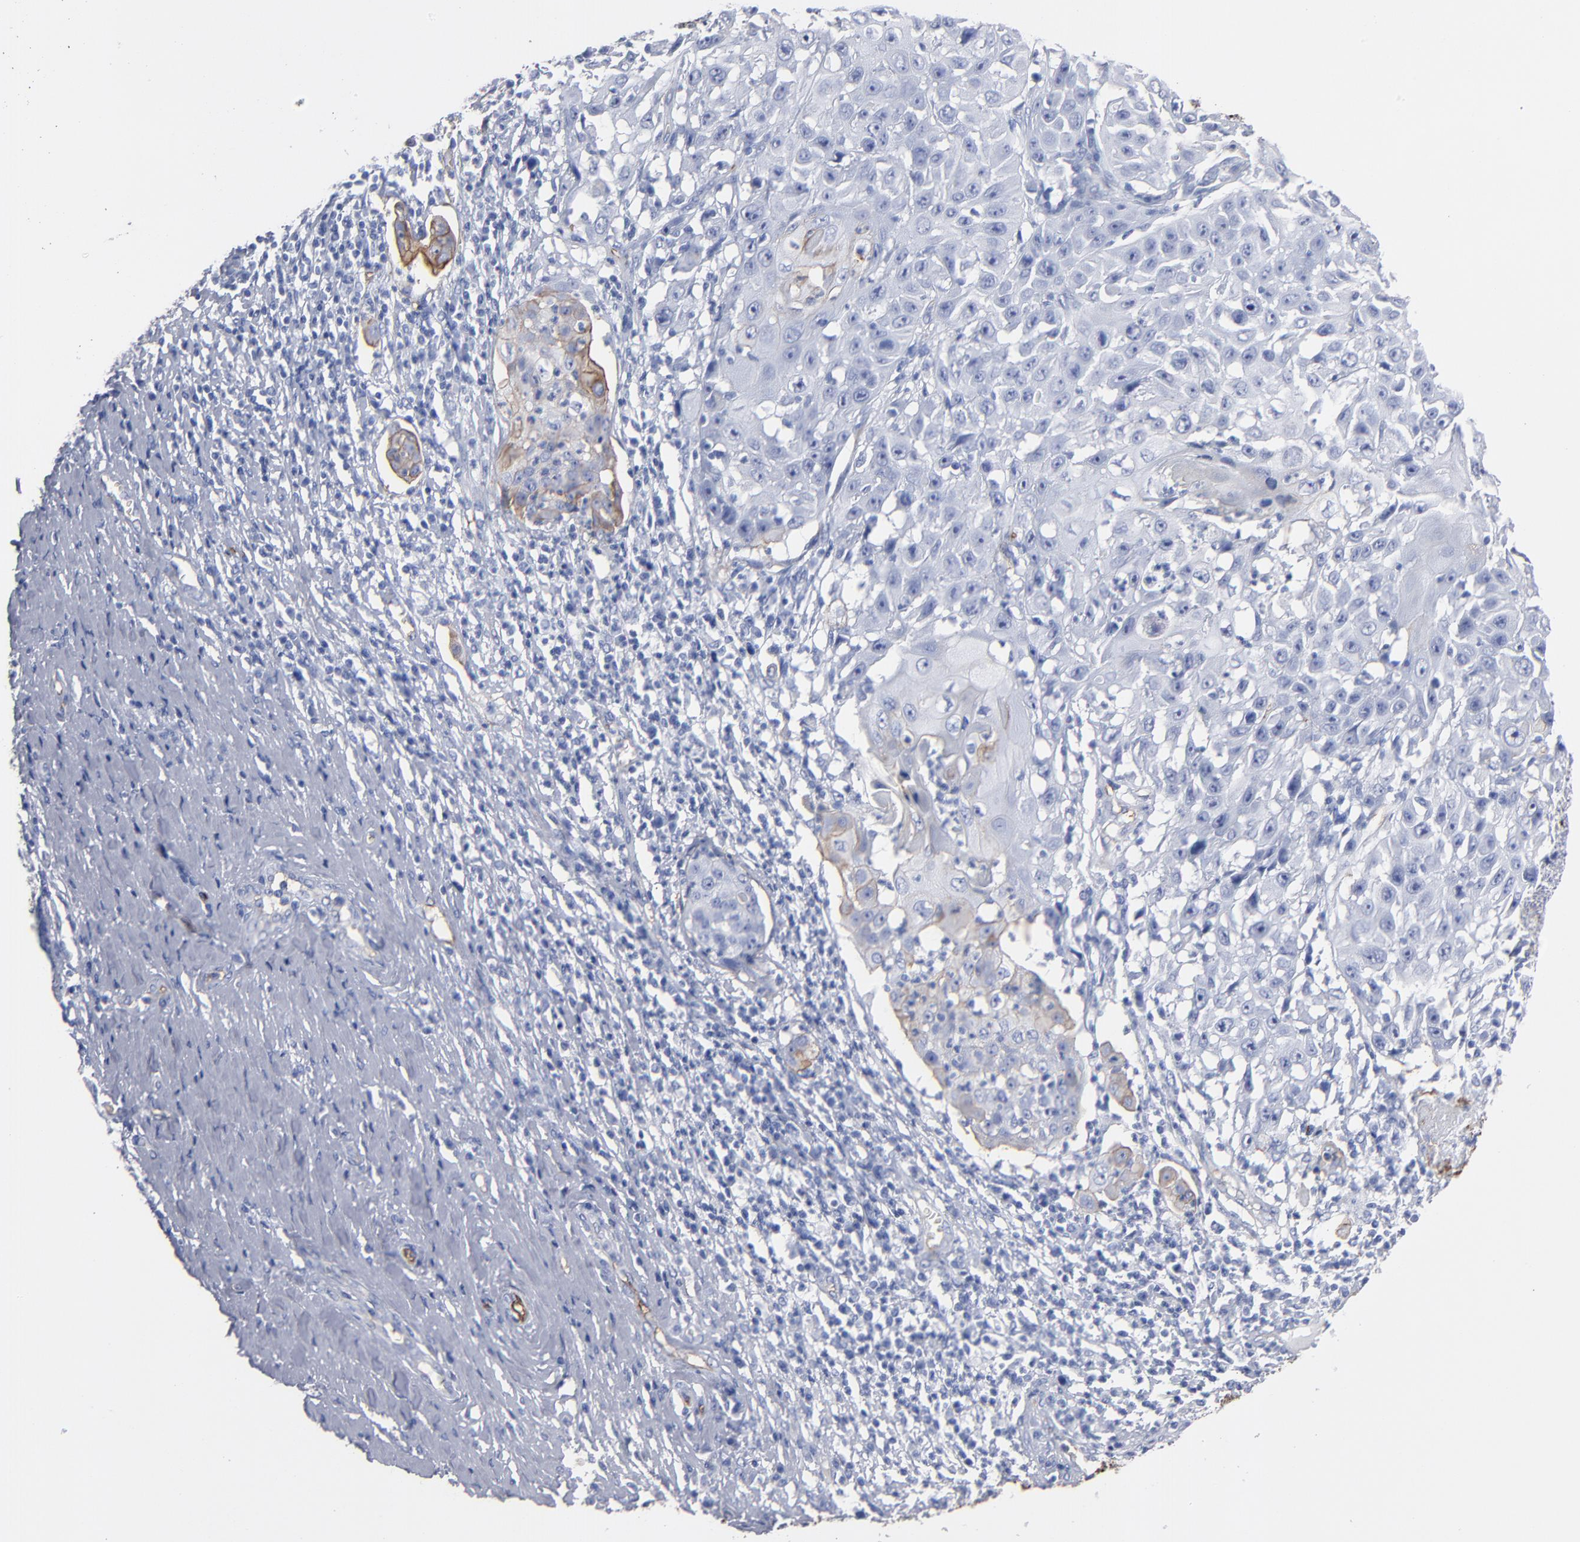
{"staining": {"intensity": "weak", "quantity": "<25%", "location": "cytoplasmic/membranous"}, "tissue": "cervical cancer", "cell_type": "Tumor cells", "image_type": "cancer", "snomed": [{"axis": "morphology", "description": "Squamous cell carcinoma, NOS"}, {"axis": "topography", "description": "Cervix"}], "caption": "This is an immunohistochemistry (IHC) histopathology image of cervical cancer (squamous cell carcinoma). There is no positivity in tumor cells.", "gene": "TM4SF1", "patient": {"sex": "female", "age": 39}}